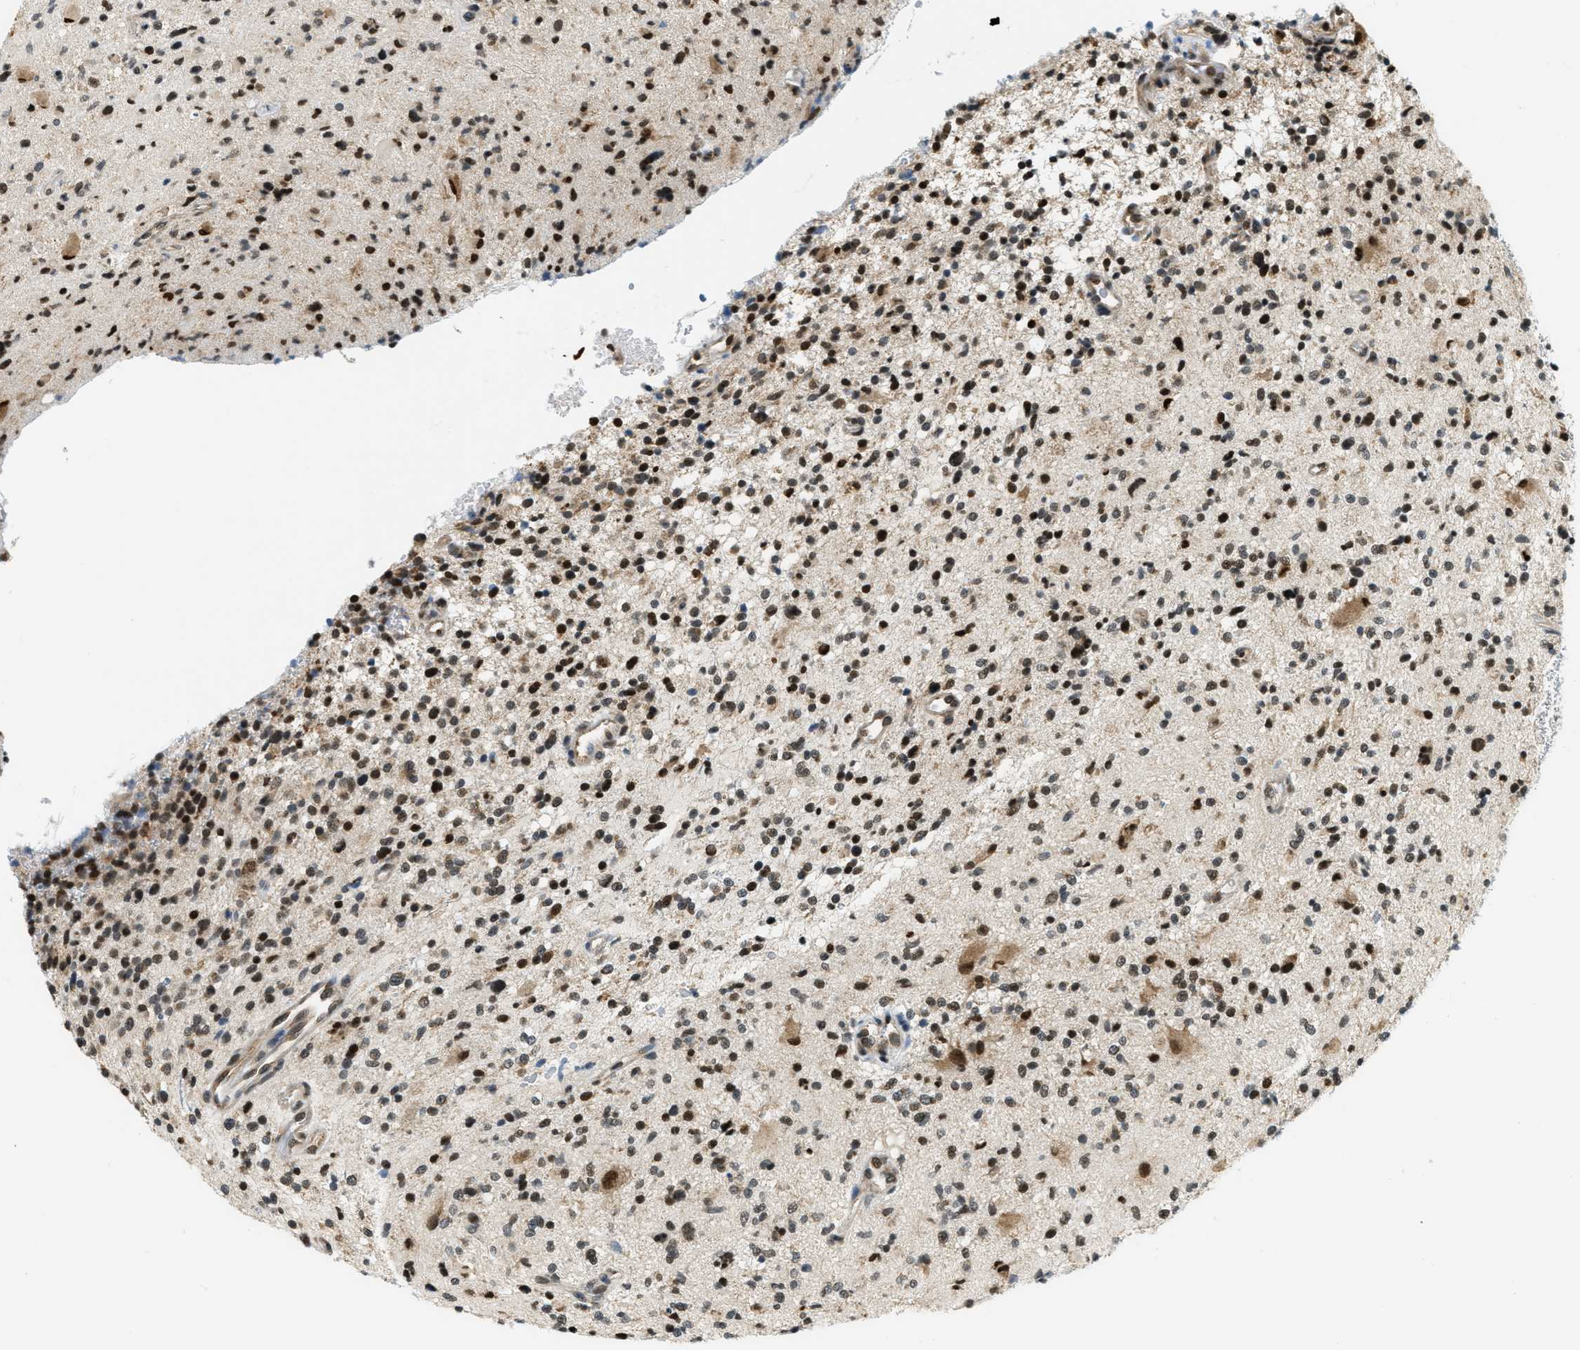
{"staining": {"intensity": "strong", "quantity": "25%-75%", "location": "nuclear"}, "tissue": "glioma", "cell_type": "Tumor cells", "image_type": "cancer", "snomed": [{"axis": "morphology", "description": "Glioma, malignant, High grade"}, {"axis": "topography", "description": "Brain"}], "caption": "DAB (3,3'-diaminobenzidine) immunohistochemical staining of malignant high-grade glioma exhibits strong nuclear protein positivity in about 25%-75% of tumor cells.", "gene": "RAB11FIP1", "patient": {"sex": "male", "age": 48}}